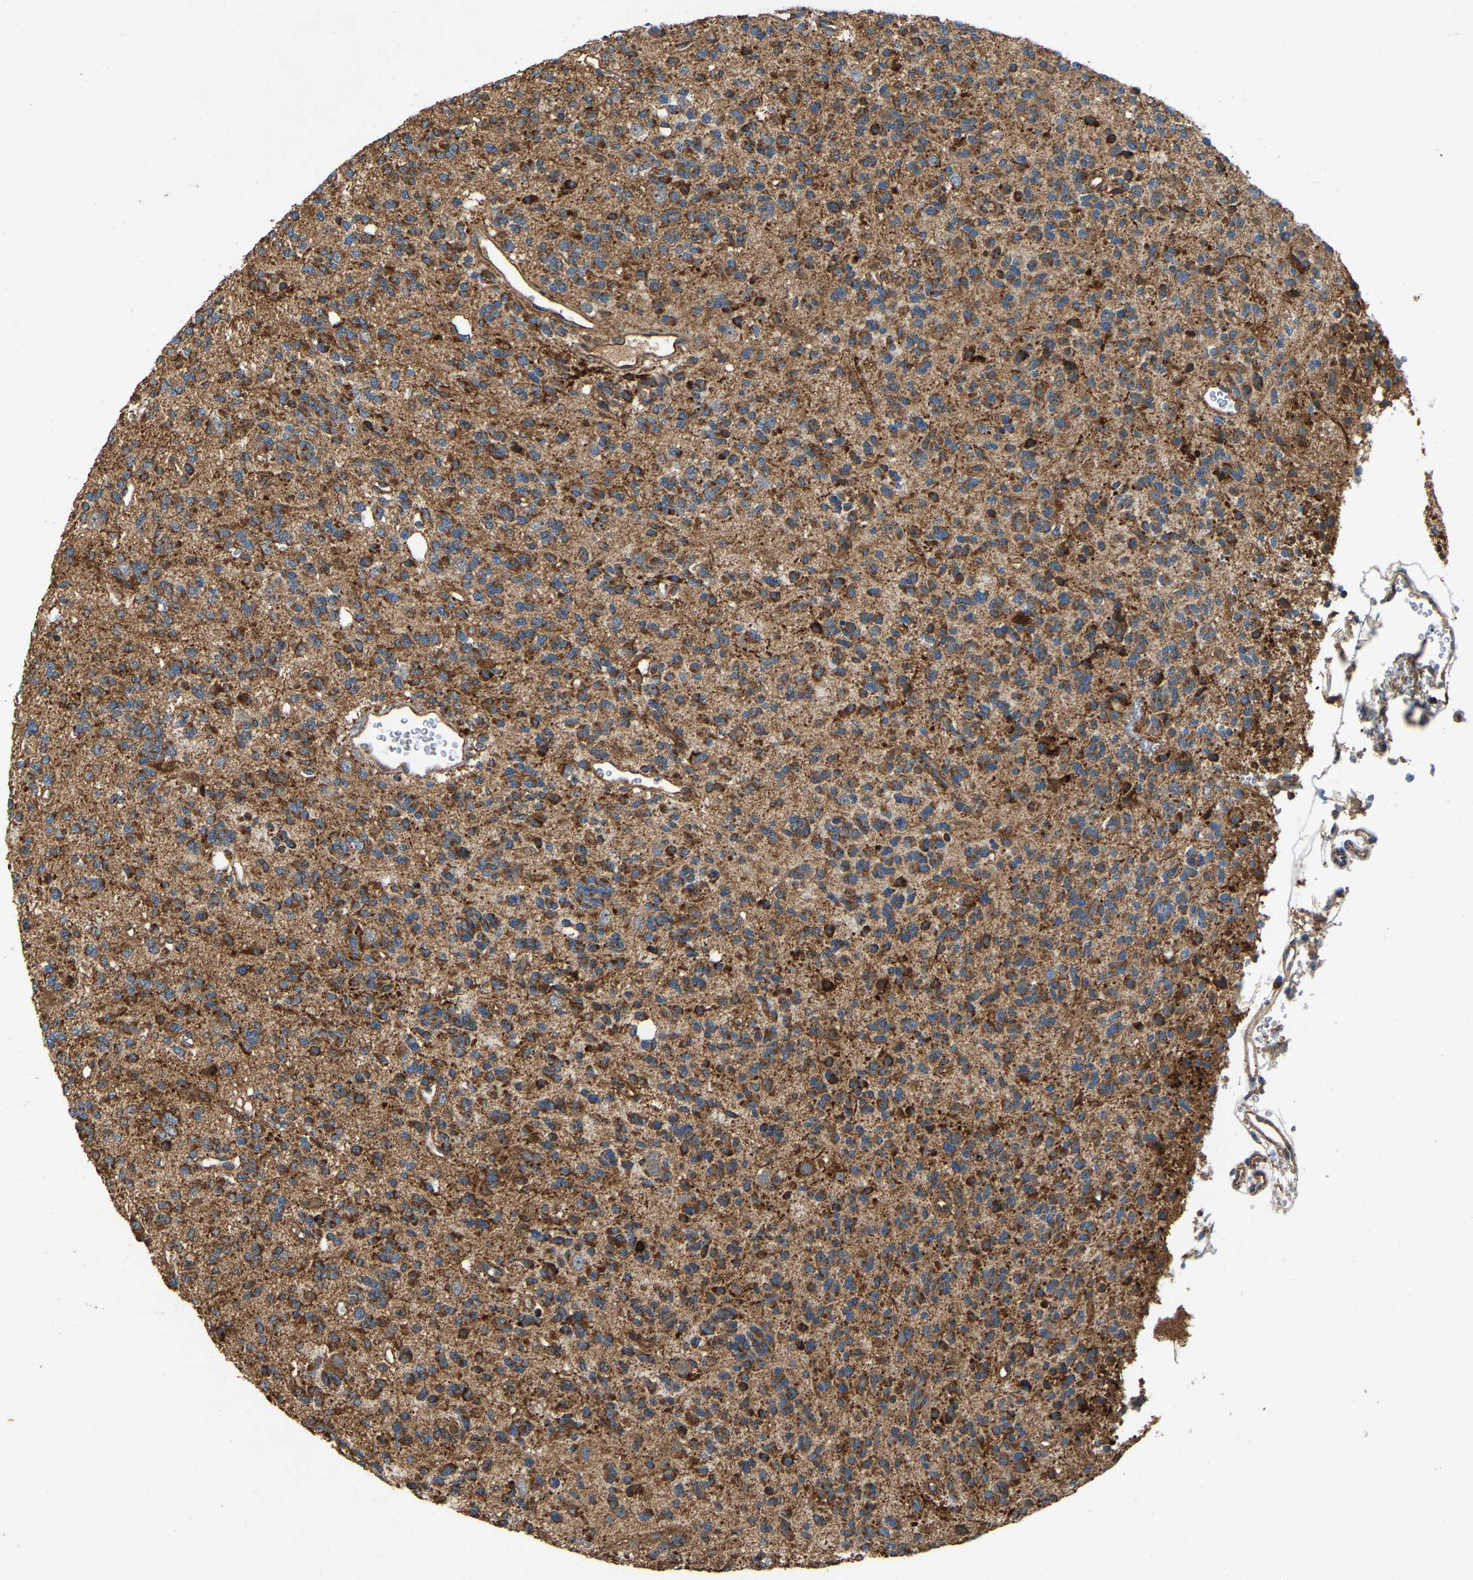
{"staining": {"intensity": "strong", "quantity": ">75%", "location": "cytoplasmic/membranous"}, "tissue": "glioma", "cell_type": "Tumor cells", "image_type": "cancer", "snomed": [{"axis": "morphology", "description": "Glioma, malignant, Low grade"}, {"axis": "topography", "description": "Brain"}], "caption": "Glioma was stained to show a protein in brown. There is high levels of strong cytoplasmic/membranous expression in about >75% of tumor cells.", "gene": "SAMD9L", "patient": {"sex": "male", "age": 38}}